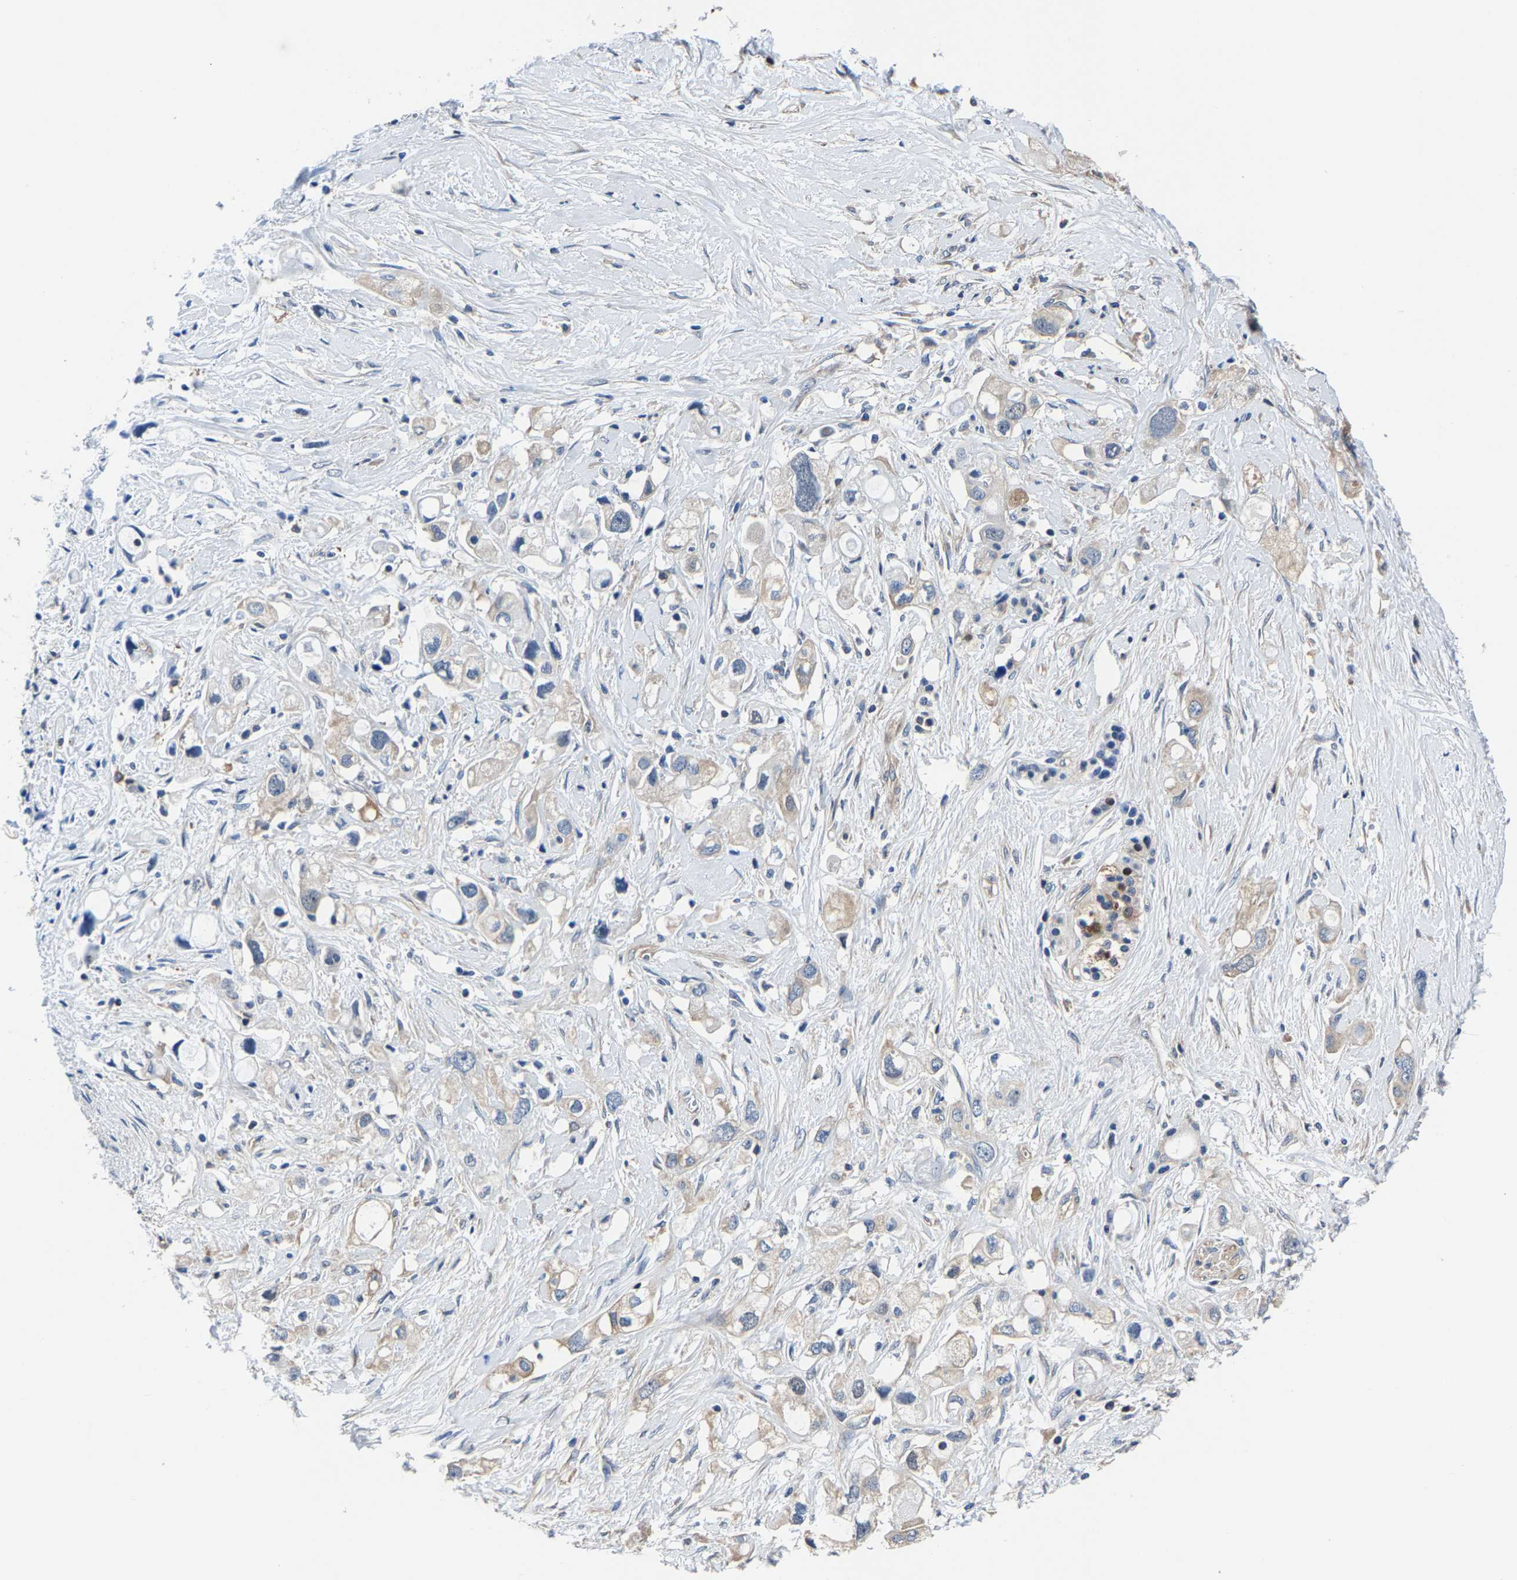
{"staining": {"intensity": "negative", "quantity": "none", "location": "none"}, "tissue": "pancreatic cancer", "cell_type": "Tumor cells", "image_type": "cancer", "snomed": [{"axis": "morphology", "description": "Adenocarcinoma, NOS"}, {"axis": "topography", "description": "Pancreas"}], "caption": "High magnification brightfield microscopy of pancreatic adenocarcinoma stained with DAB (brown) and counterstained with hematoxylin (blue): tumor cells show no significant staining.", "gene": "ALDOB", "patient": {"sex": "female", "age": 56}}